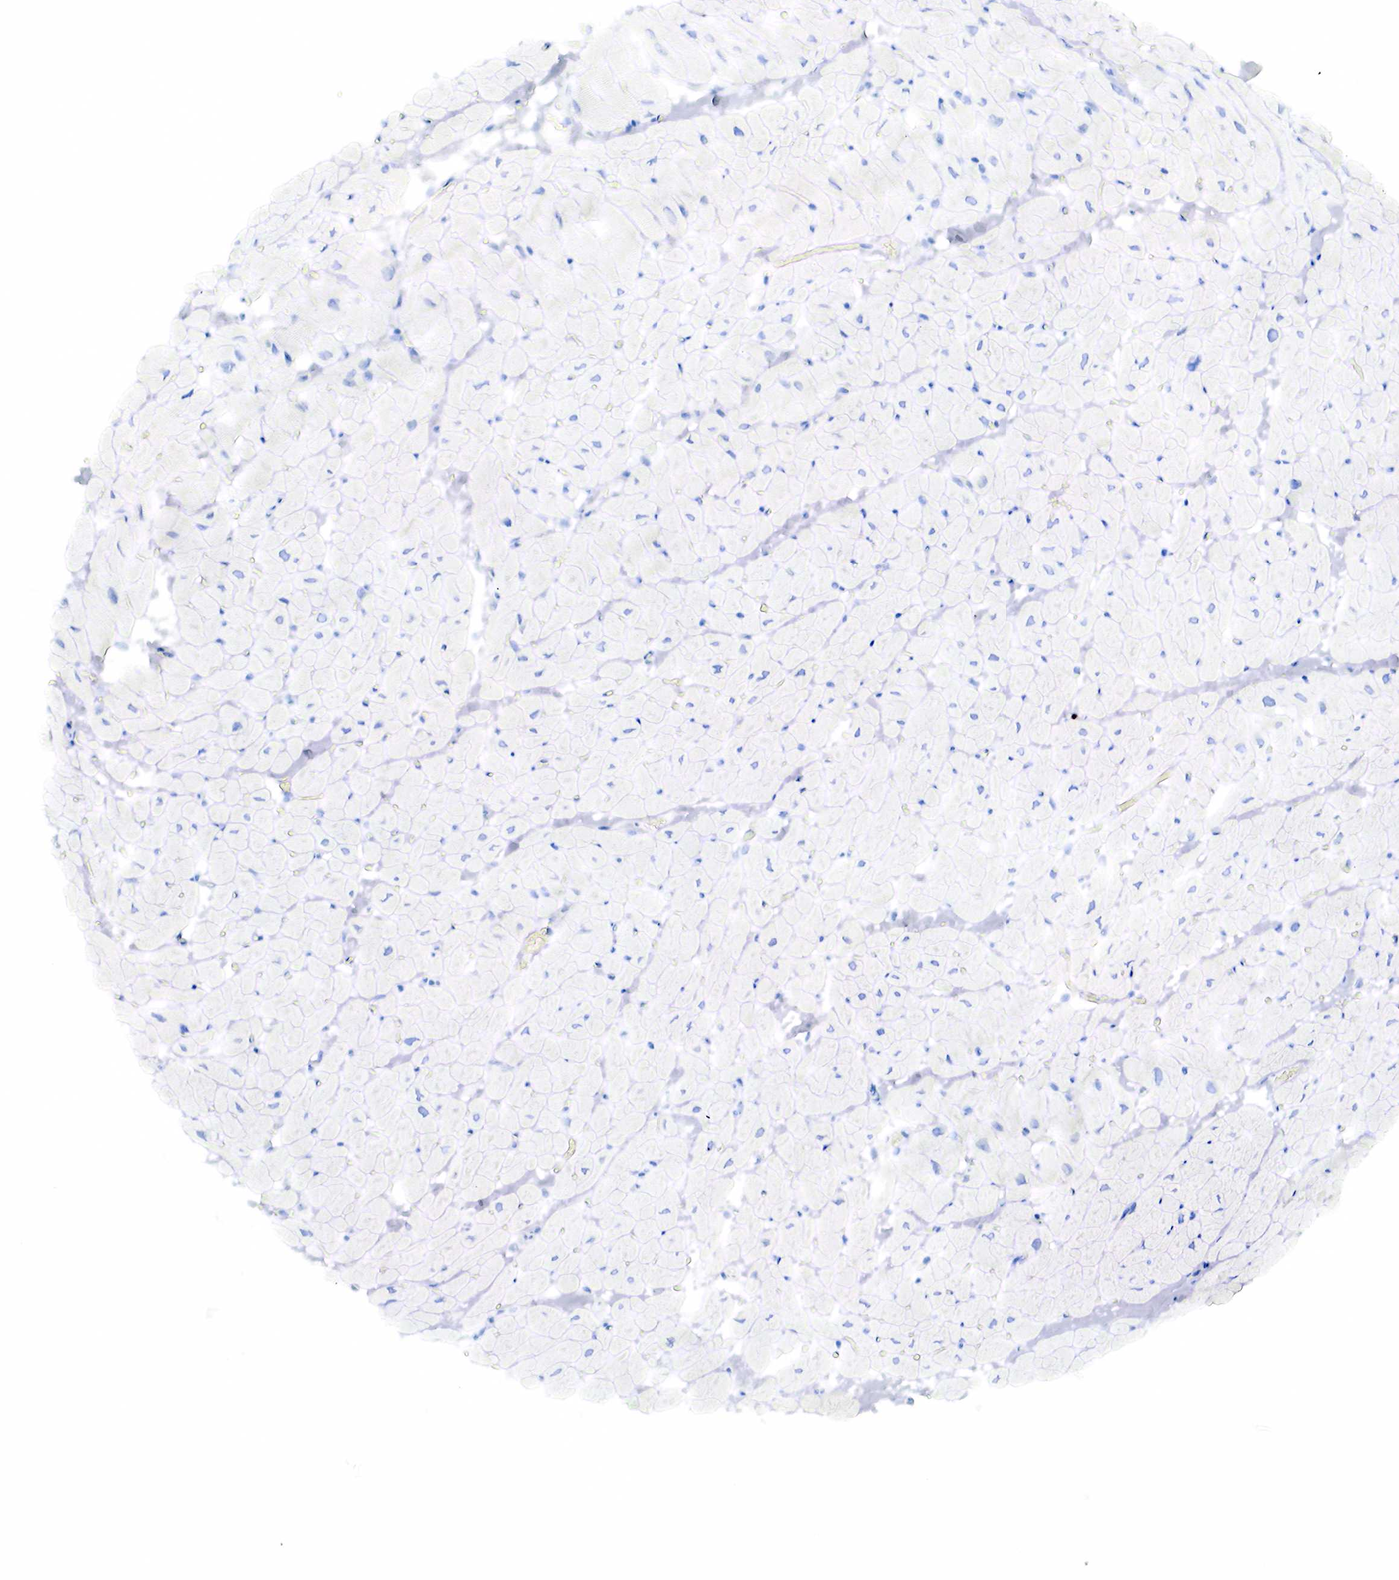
{"staining": {"intensity": "negative", "quantity": "none", "location": "none"}, "tissue": "heart muscle", "cell_type": "Cardiomyocytes", "image_type": "normal", "snomed": [{"axis": "morphology", "description": "Normal tissue, NOS"}, {"axis": "topography", "description": "Heart"}], "caption": "Immunohistochemistry of unremarkable heart muscle exhibits no staining in cardiomyocytes.", "gene": "CD79A", "patient": {"sex": "male", "age": 45}}